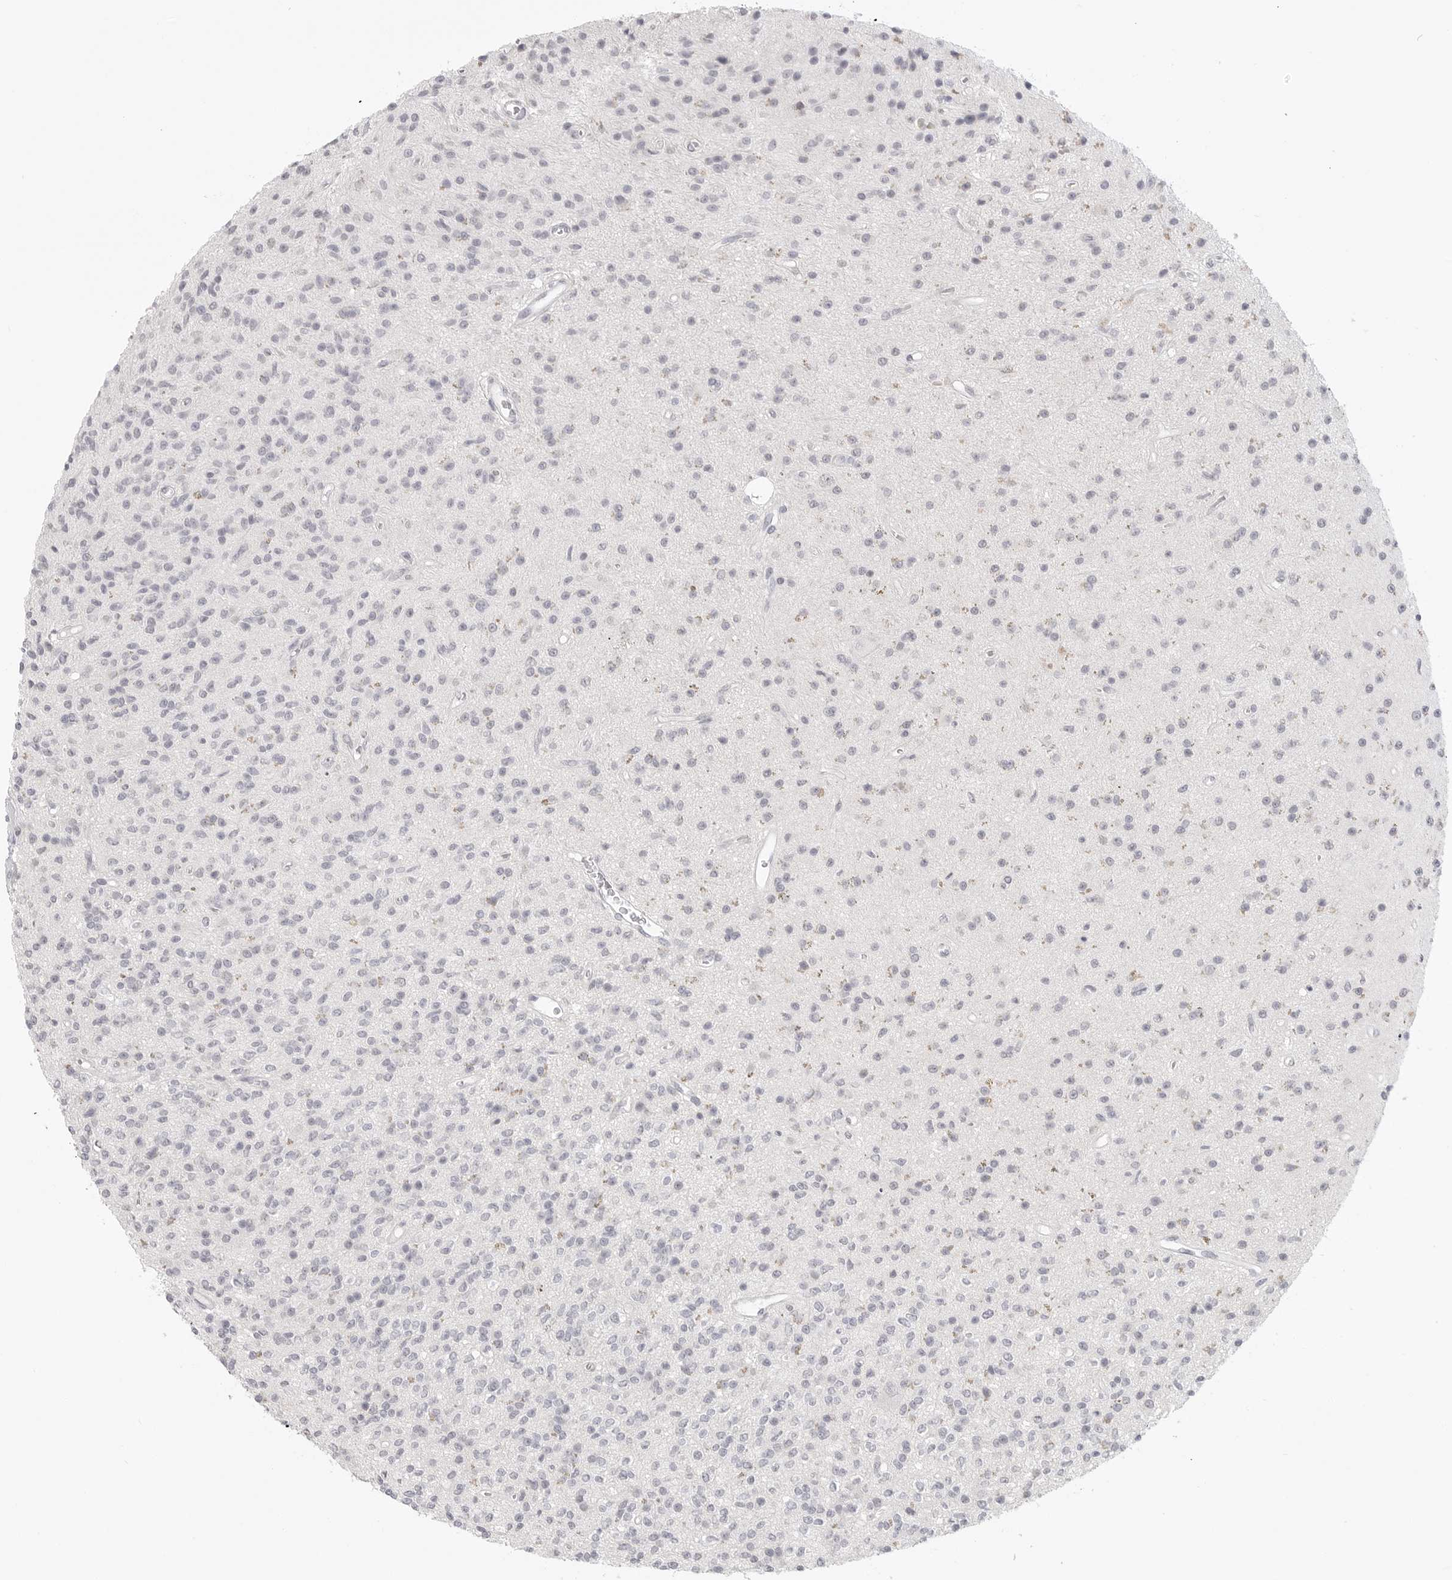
{"staining": {"intensity": "negative", "quantity": "none", "location": "none"}, "tissue": "glioma", "cell_type": "Tumor cells", "image_type": "cancer", "snomed": [{"axis": "morphology", "description": "Glioma, malignant, High grade"}, {"axis": "topography", "description": "Brain"}], "caption": "Immunohistochemistry (IHC) image of neoplastic tissue: glioma stained with DAB reveals no significant protein positivity in tumor cells.", "gene": "KLK11", "patient": {"sex": "male", "age": 34}}